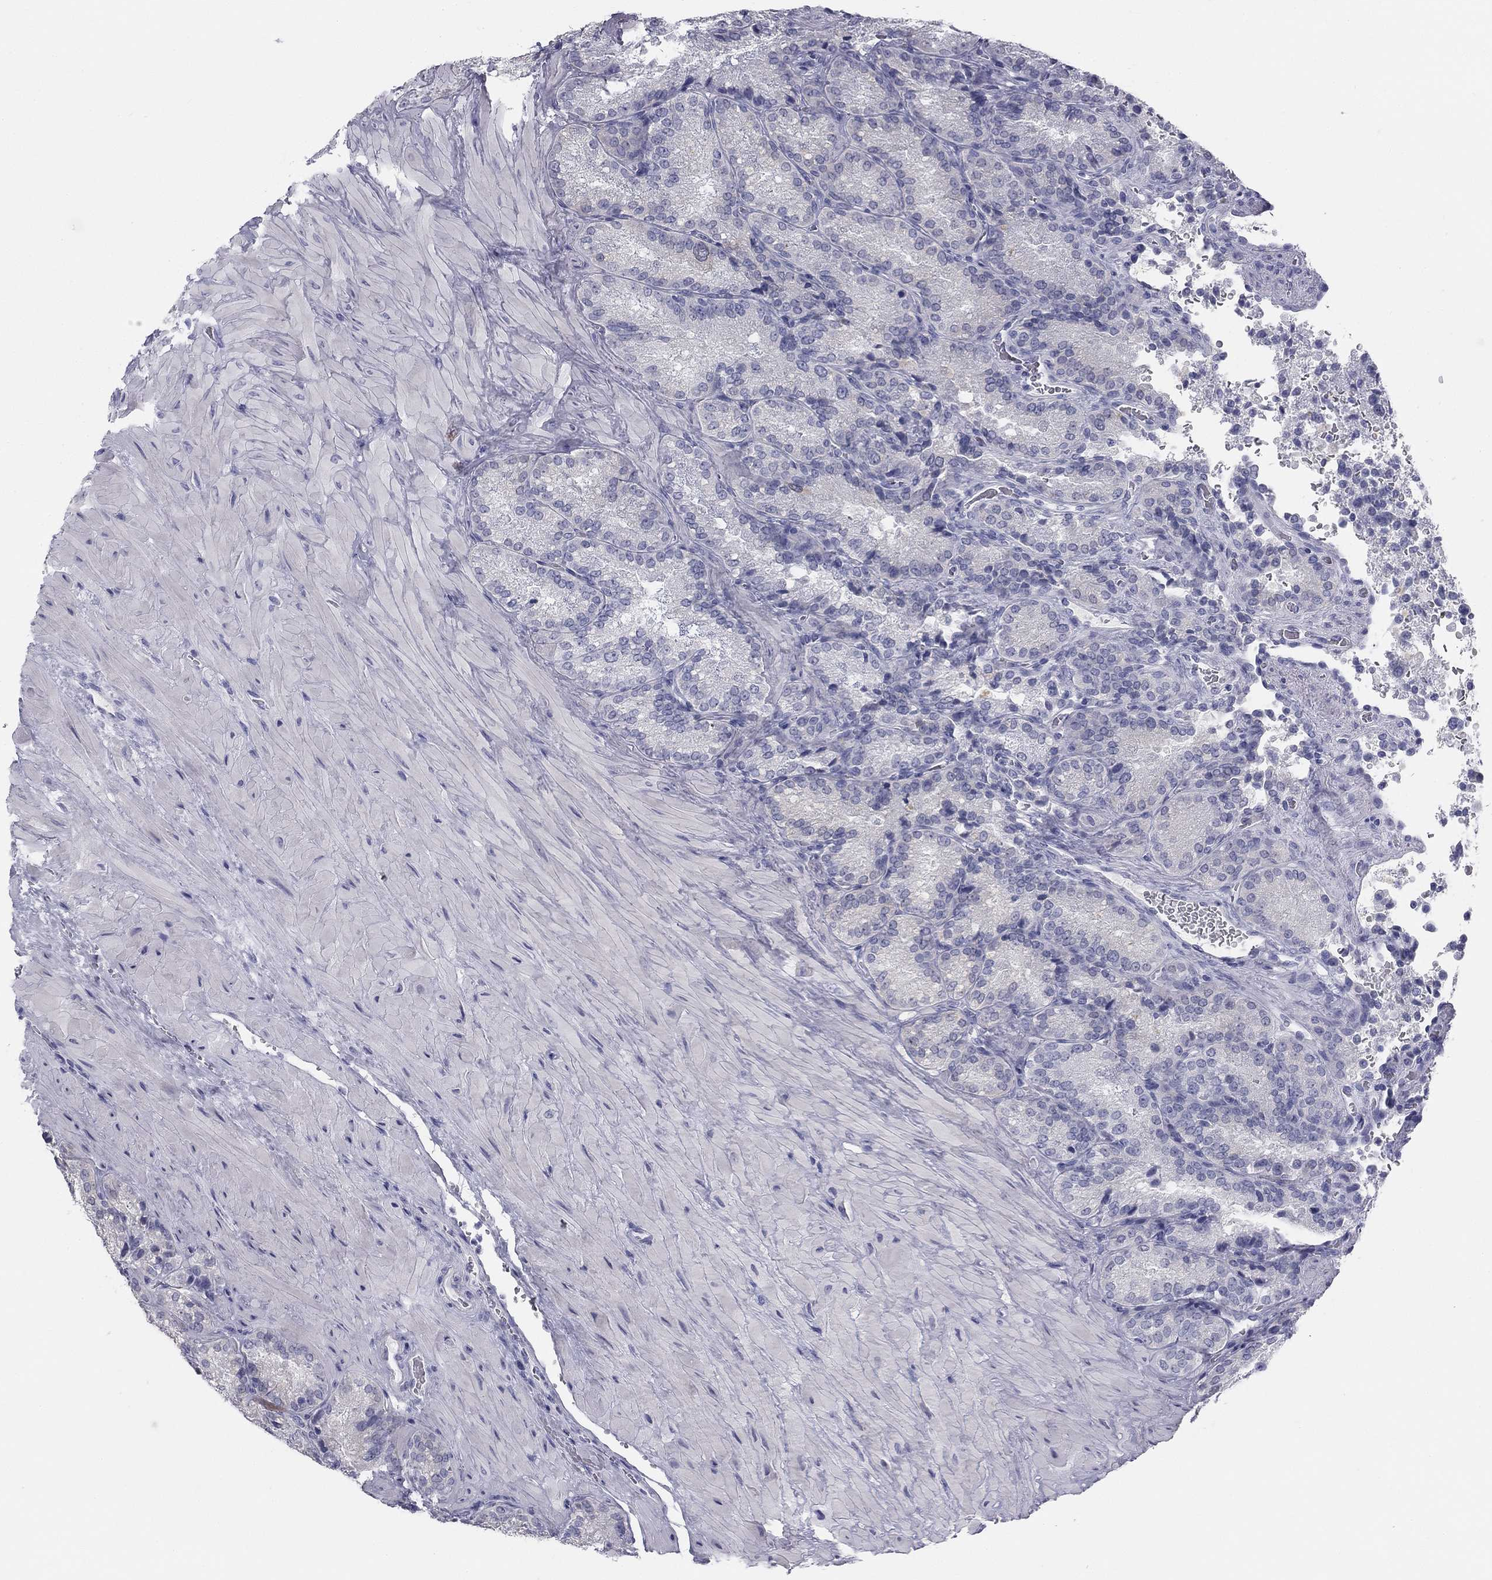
{"staining": {"intensity": "negative", "quantity": "none", "location": "none"}, "tissue": "seminal vesicle", "cell_type": "Glandular cells", "image_type": "normal", "snomed": [{"axis": "morphology", "description": "Normal tissue, NOS"}, {"axis": "topography", "description": "Seminal veicle"}], "caption": "Immunohistochemical staining of benign seminal vesicle demonstrates no significant expression in glandular cells. (Immunohistochemistry, brightfield microscopy, high magnification).", "gene": "SULT2B1", "patient": {"sex": "male", "age": 37}}